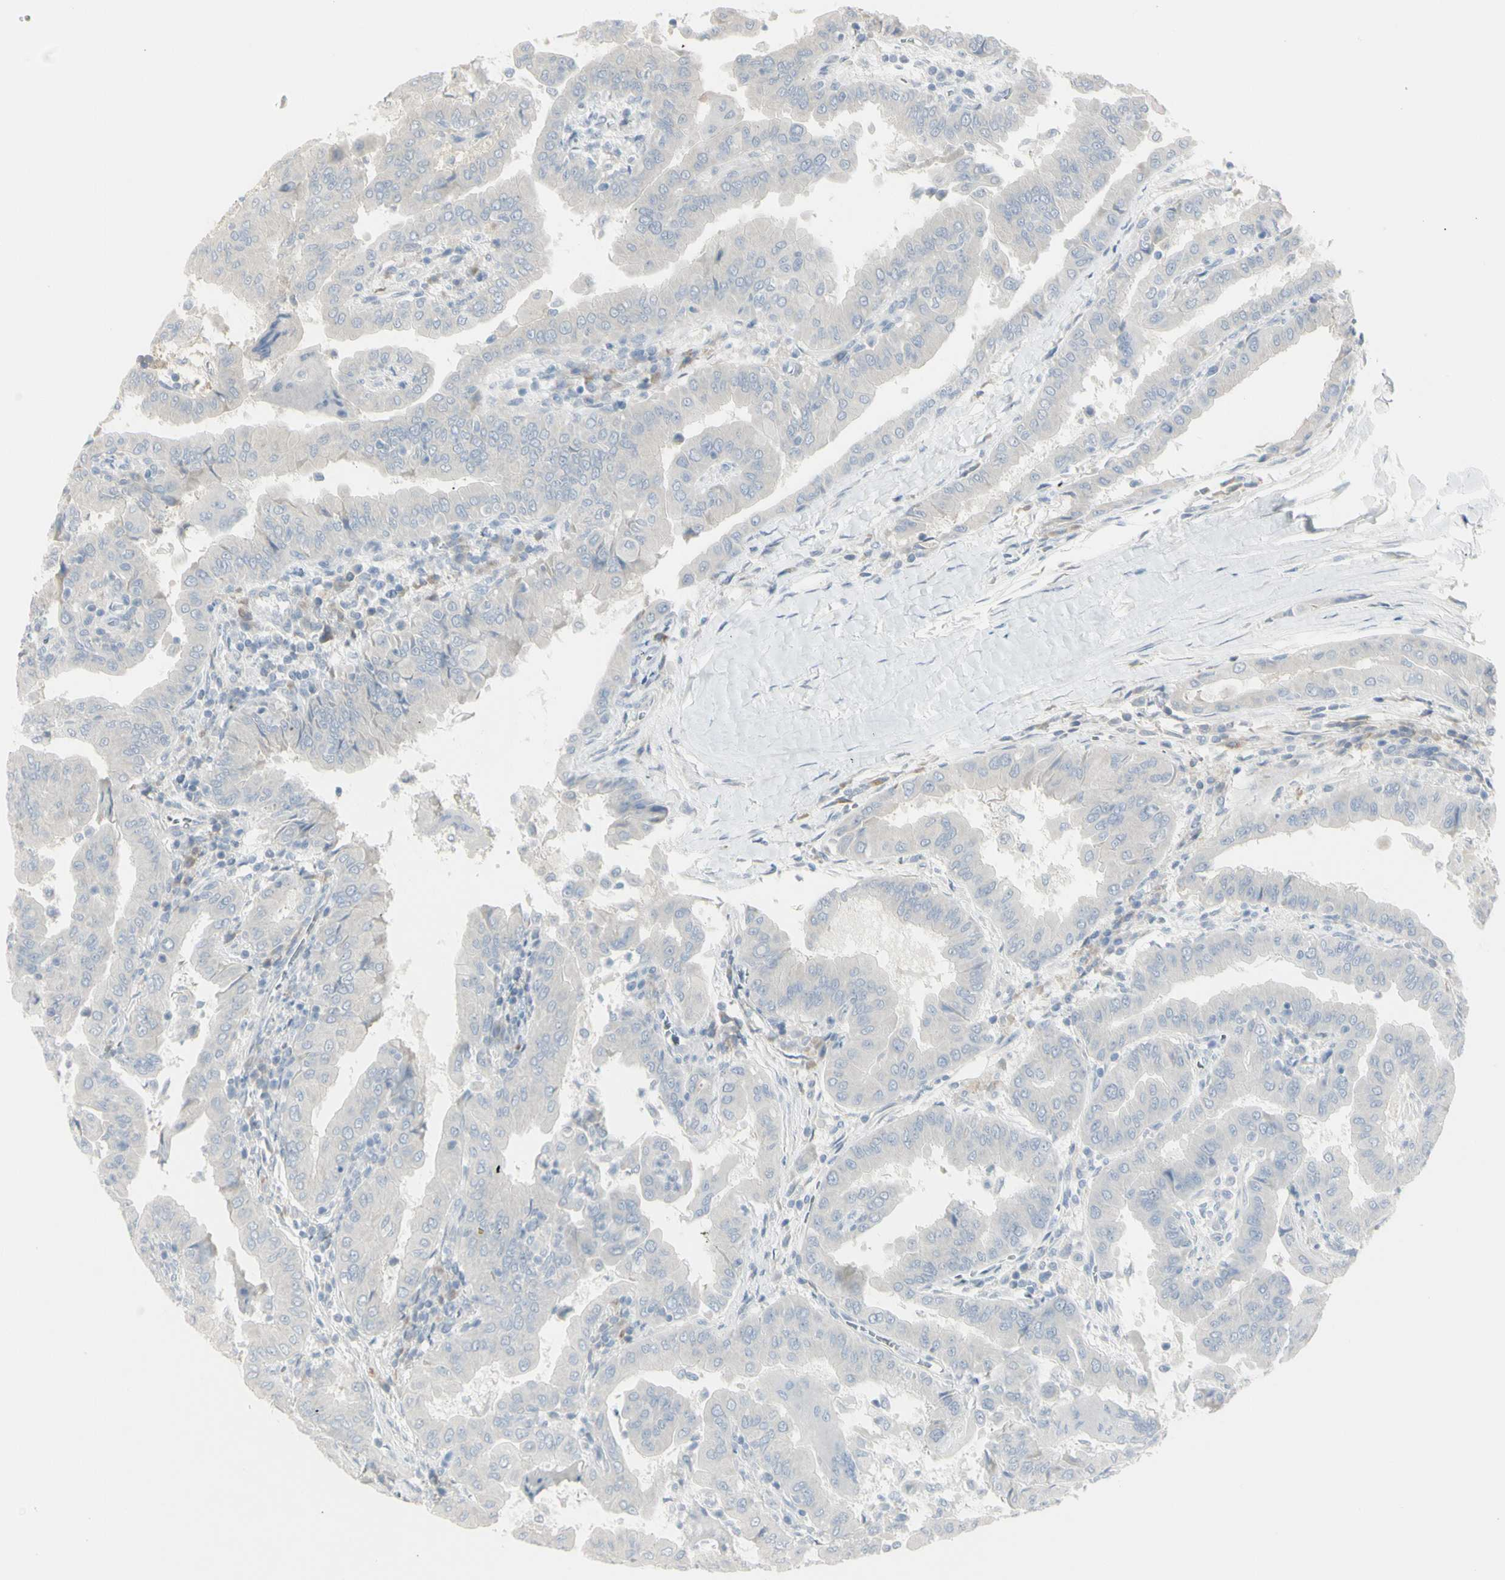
{"staining": {"intensity": "negative", "quantity": "none", "location": "none"}, "tissue": "thyroid cancer", "cell_type": "Tumor cells", "image_type": "cancer", "snomed": [{"axis": "morphology", "description": "Papillary adenocarcinoma, NOS"}, {"axis": "topography", "description": "Thyroid gland"}], "caption": "Immunohistochemistry micrograph of thyroid cancer (papillary adenocarcinoma) stained for a protein (brown), which displays no expression in tumor cells.", "gene": "PIP", "patient": {"sex": "male", "age": 33}}